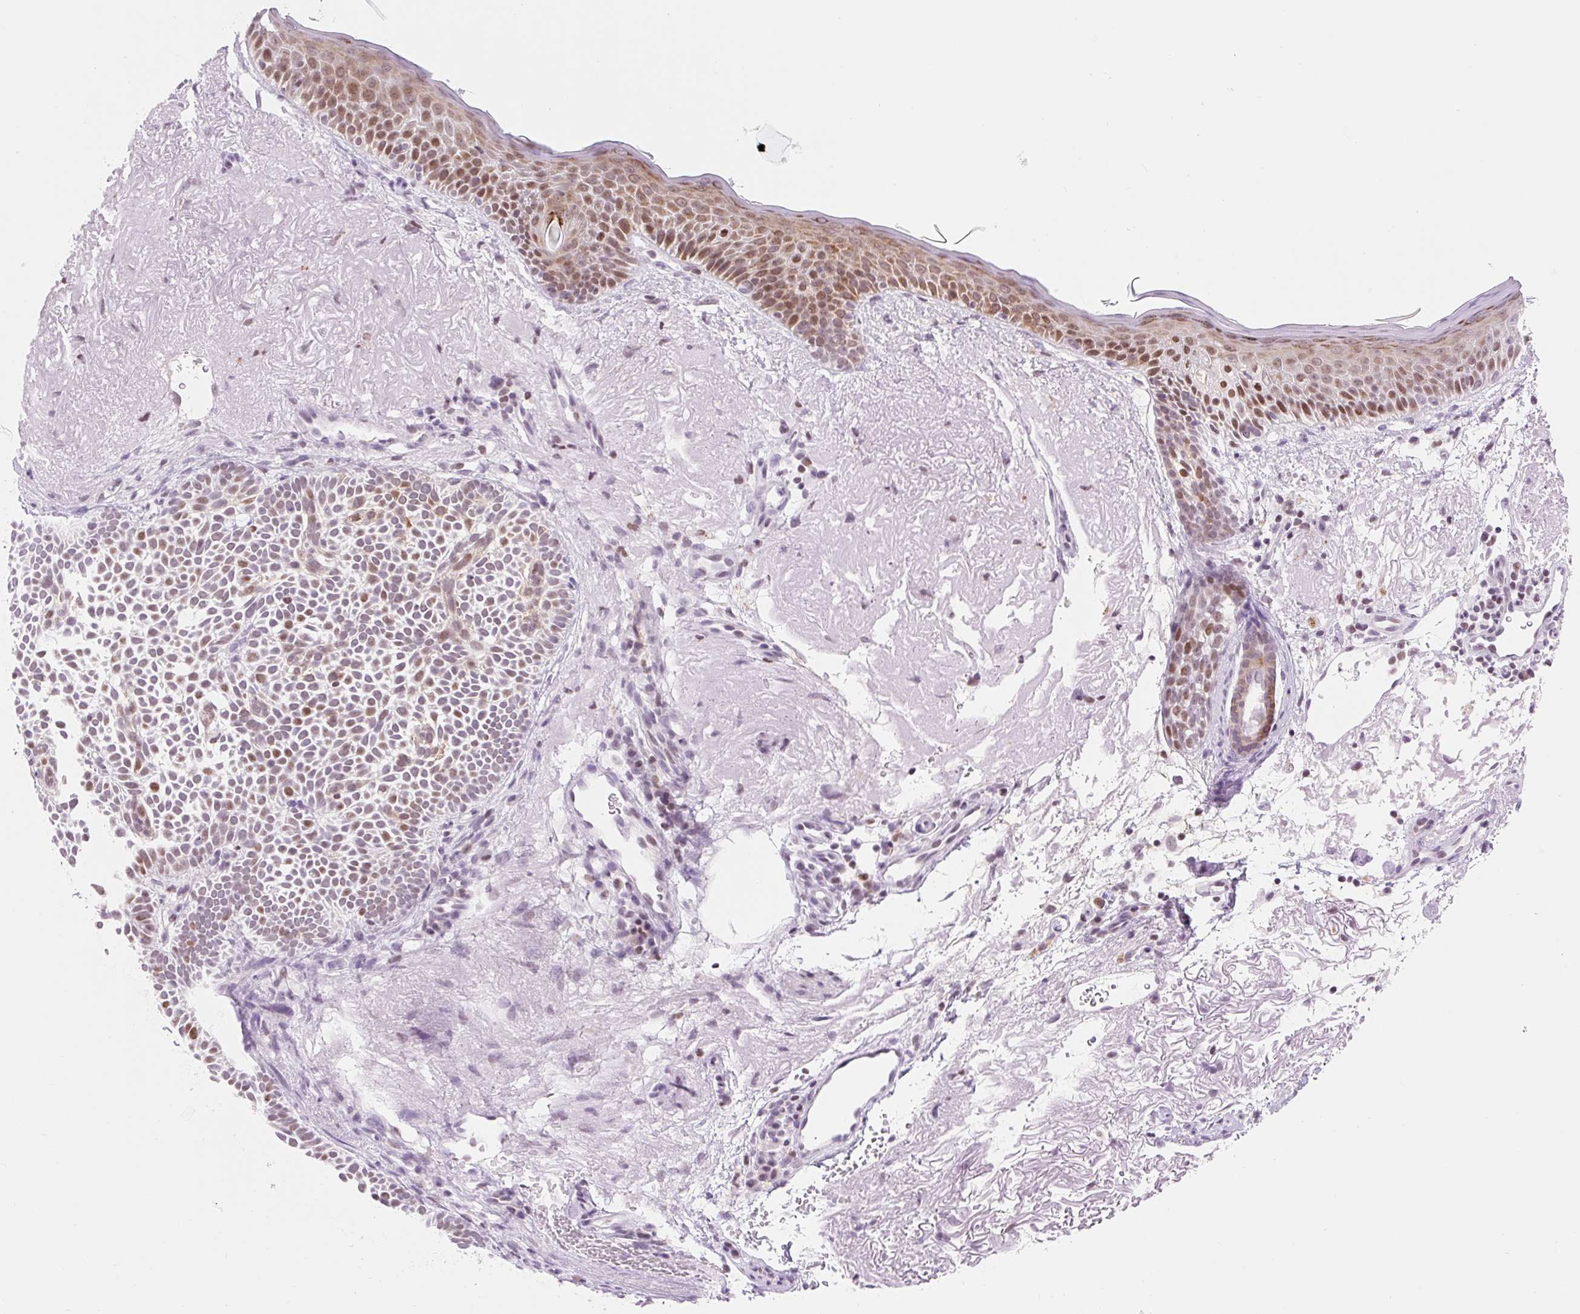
{"staining": {"intensity": "weak", "quantity": "25%-75%", "location": "cytoplasmic/membranous,nuclear"}, "tissue": "skin cancer", "cell_type": "Tumor cells", "image_type": "cancer", "snomed": [{"axis": "morphology", "description": "Basal cell carcinoma"}, {"axis": "topography", "description": "Skin"}], "caption": "Skin basal cell carcinoma was stained to show a protein in brown. There is low levels of weak cytoplasmic/membranous and nuclear staining in about 25%-75% of tumor cells.", "gene": "H2BW1", "patient": {"sex": "female", "age": 77}}